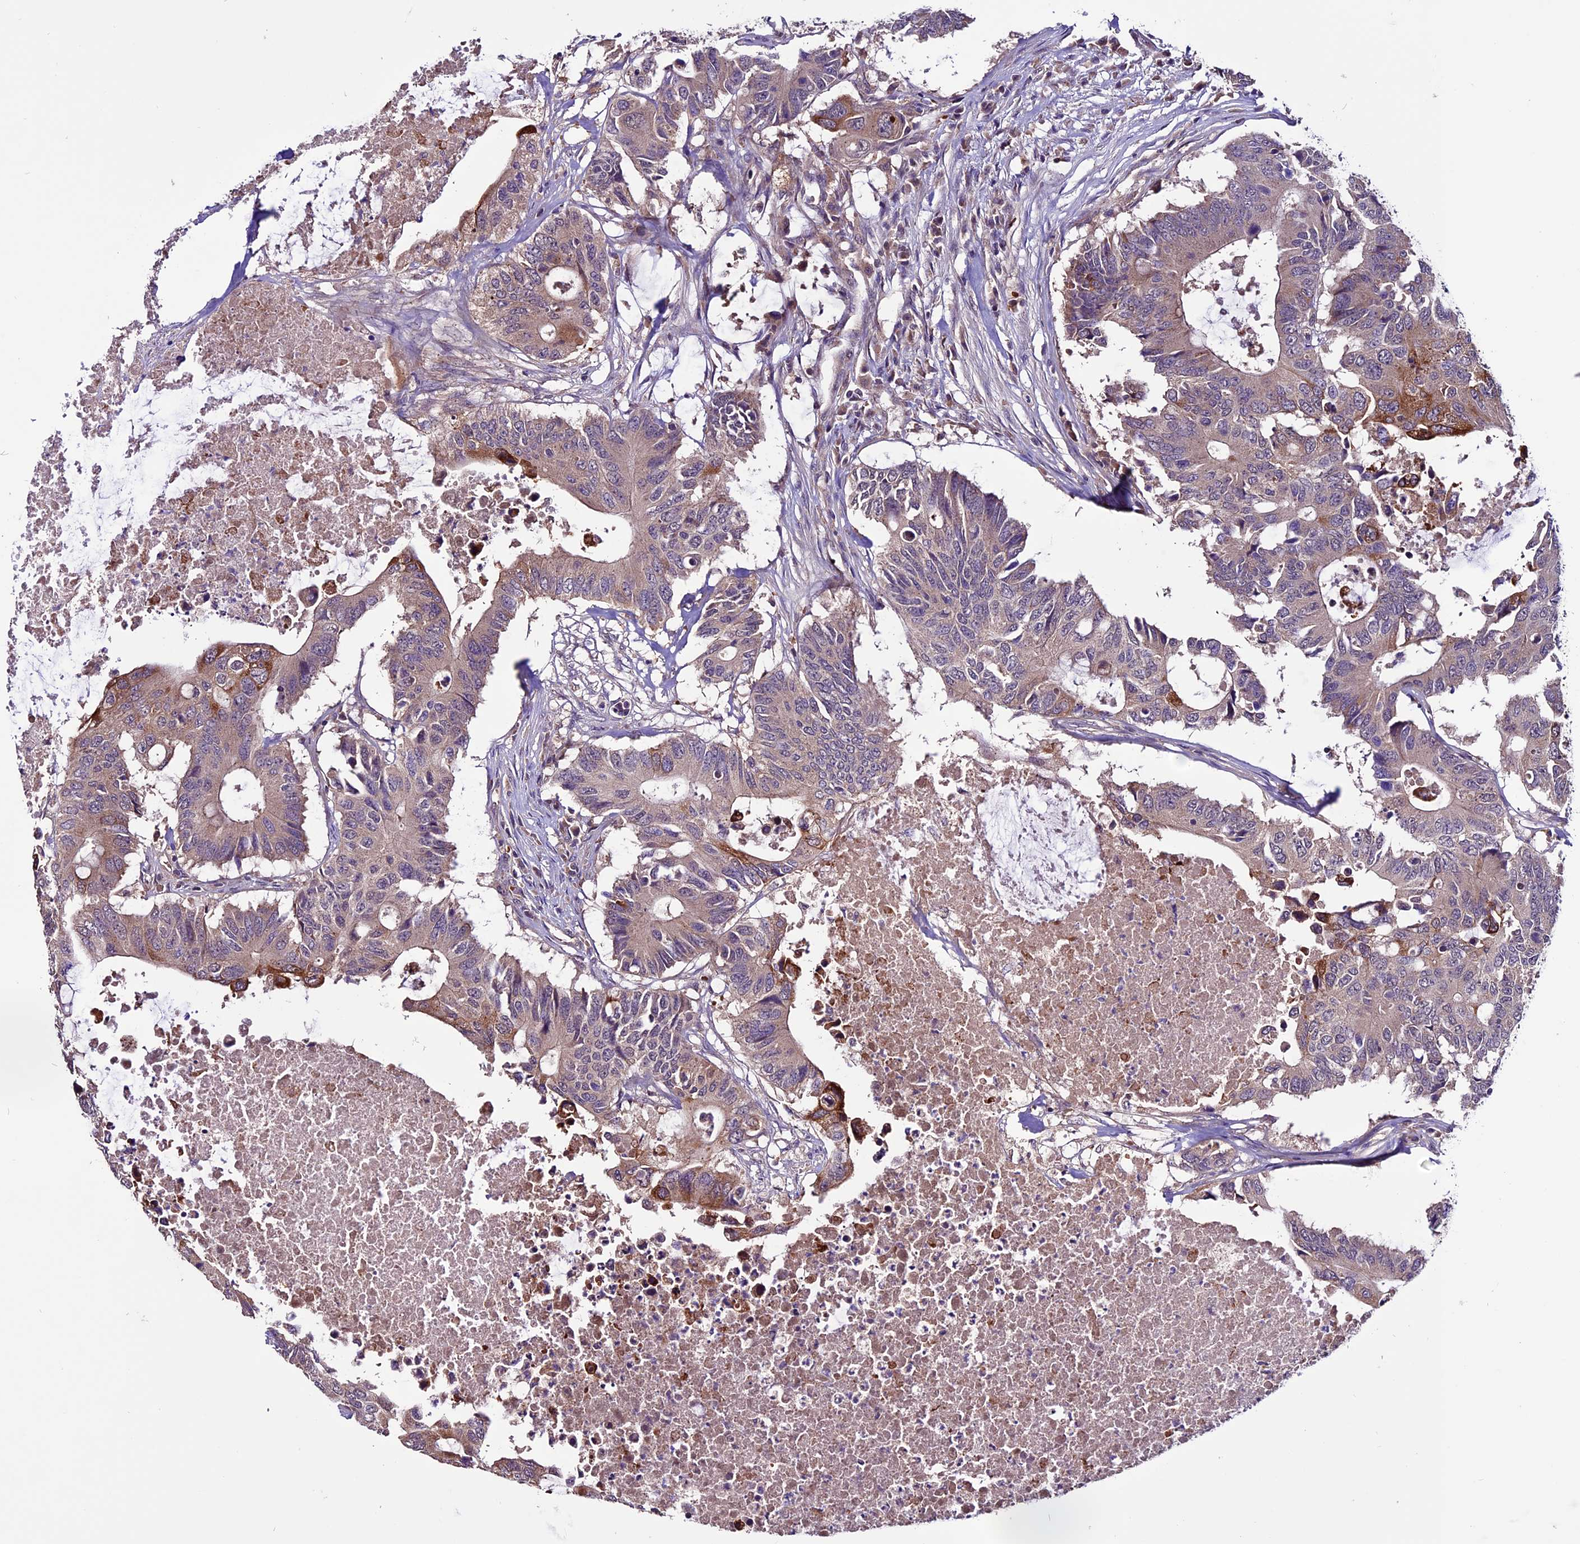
{"staining": {"intensity": "moderate", "quantity": "<25%", "location": "cytoplasmic/membranous"}, "tissue": "colorectal cancer", "cell_type": "Tumor cells", "image_type": "cancer", "snomed": [{"axis": "morphology", "description": "Adenocarcinoma, NOS"}, {"axis": "topography", "description": "Colon"}], "caption": "Protein expression analysis of colorectal adenocarcinoma shows moderate cytoplasmic/membranous staining in about <25% of tumor cells.", "gene": "RINL", "patient": {"sex": "male", "age": 71}}